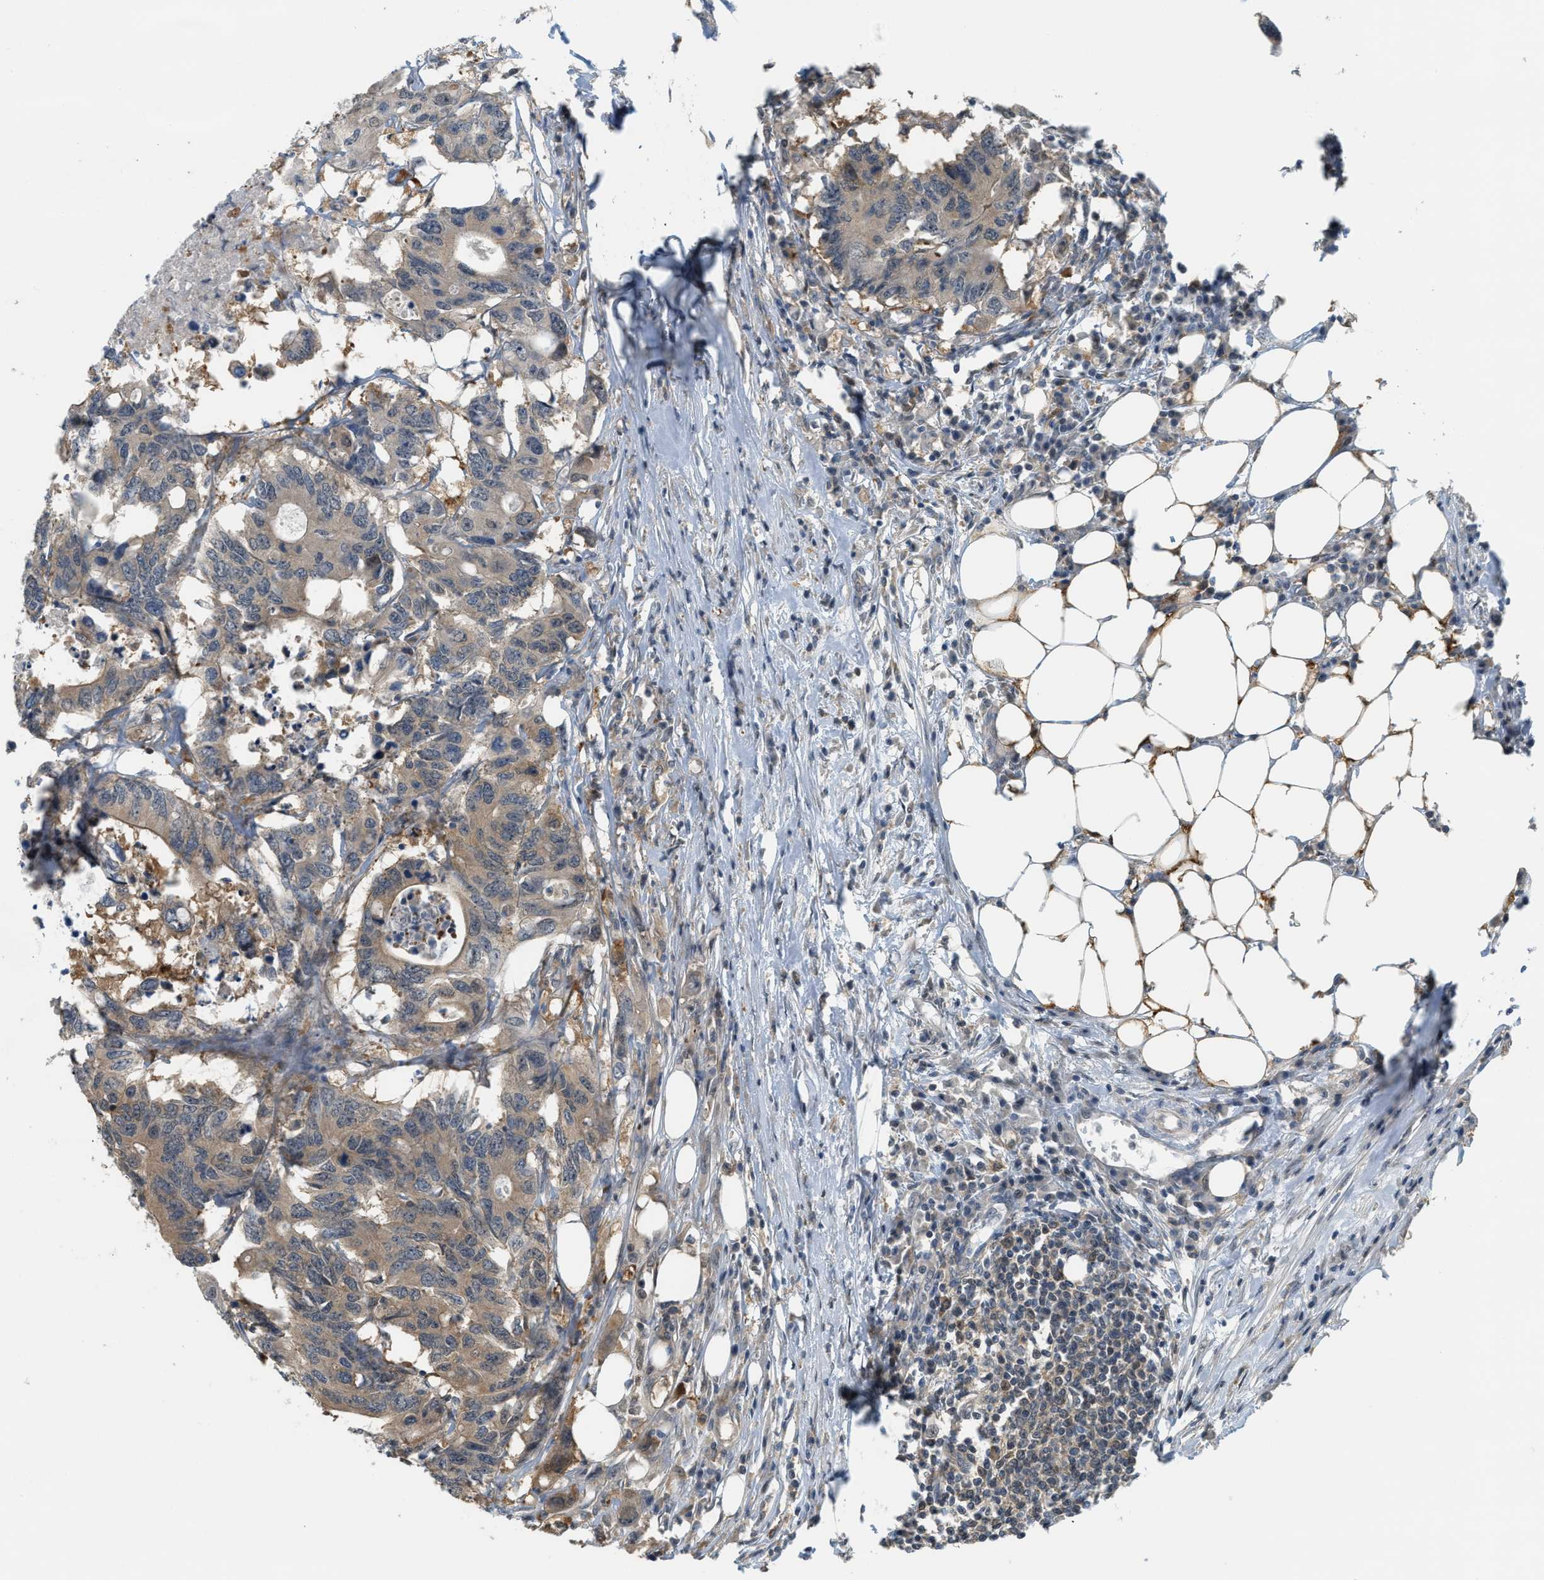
{"staining": {"intensity": "weak", "quantity": ">75%", "location": "cytoplasmic/membranous"}, "tissue": "colorectal cancer", "cell_type": "Tumor cells", "image_type": "cancer", "snomed": [{"axis": "morphology", "description": "Adenocarcinoma, NOS"}, {"axis": "topography", "description": "Colon"}], "caption": "Colorectal adenocarcinoma stained for a protein exhibits weak cytoplasmic/membranous positivity in tumor cells.", "gene": "PDCL3", "patient": {"sex": "male", "age": 71}}